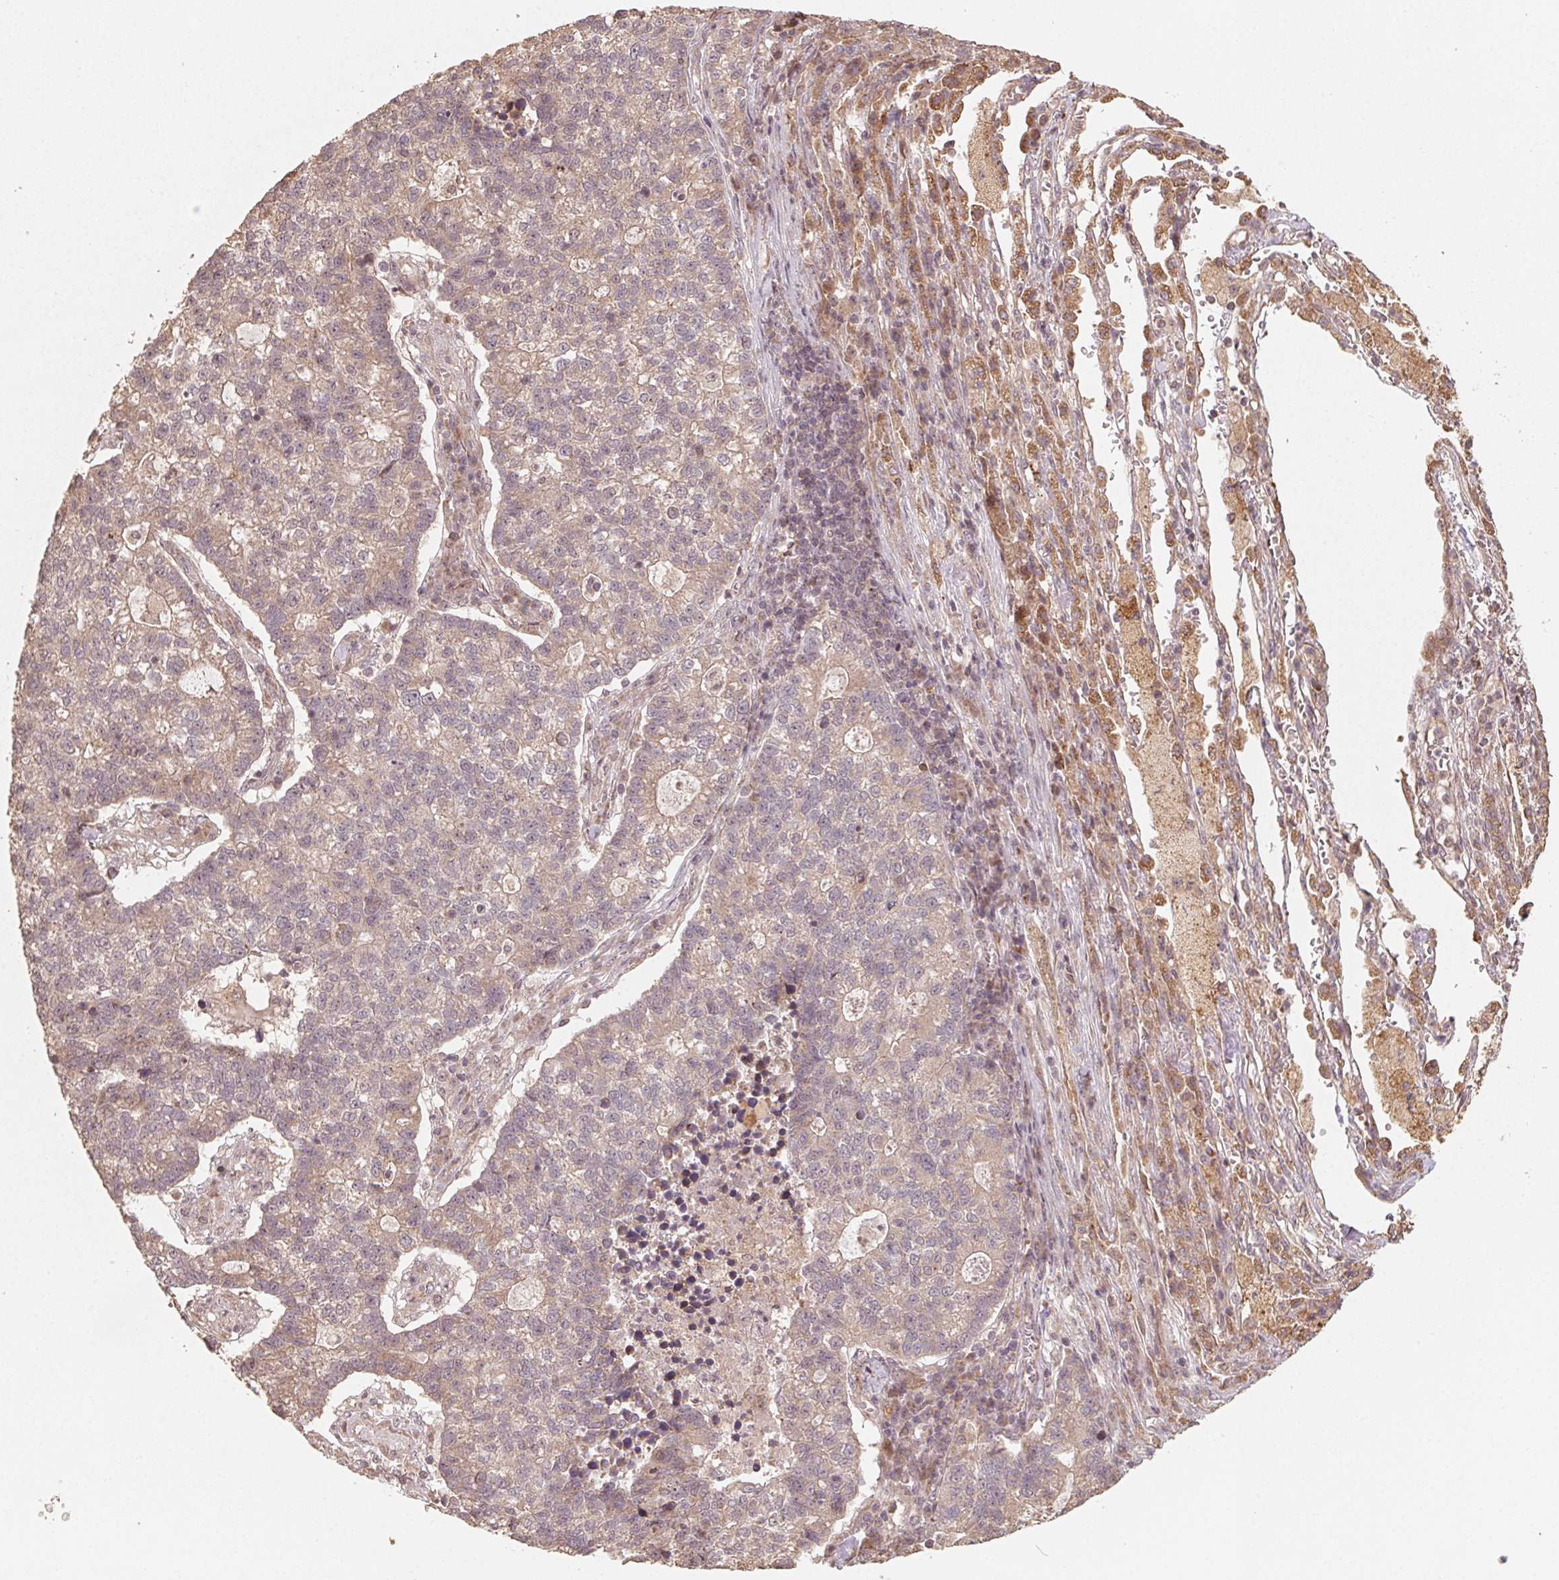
{"staining": {"intensity": "weak", "quantity": ">75%", "location": "cytoplasmic/membranous"}, "tissue": "lung cancer", "cell_type": "Tumor cells", "image_type": "cancer", "snomed": [{"axis": "morphology", "description": "Adenocarcinoma, NOS"}, {"axis": "topography", "description": "Lung"}], "caption": "Protein expression analysis of human lung adenocarcinoma reveals weak cytoplasmic/membranous positivity in approximately >75% of tumor cells.", "gene": "WBP2", "patient": {"sex": "male", "age": 57}}